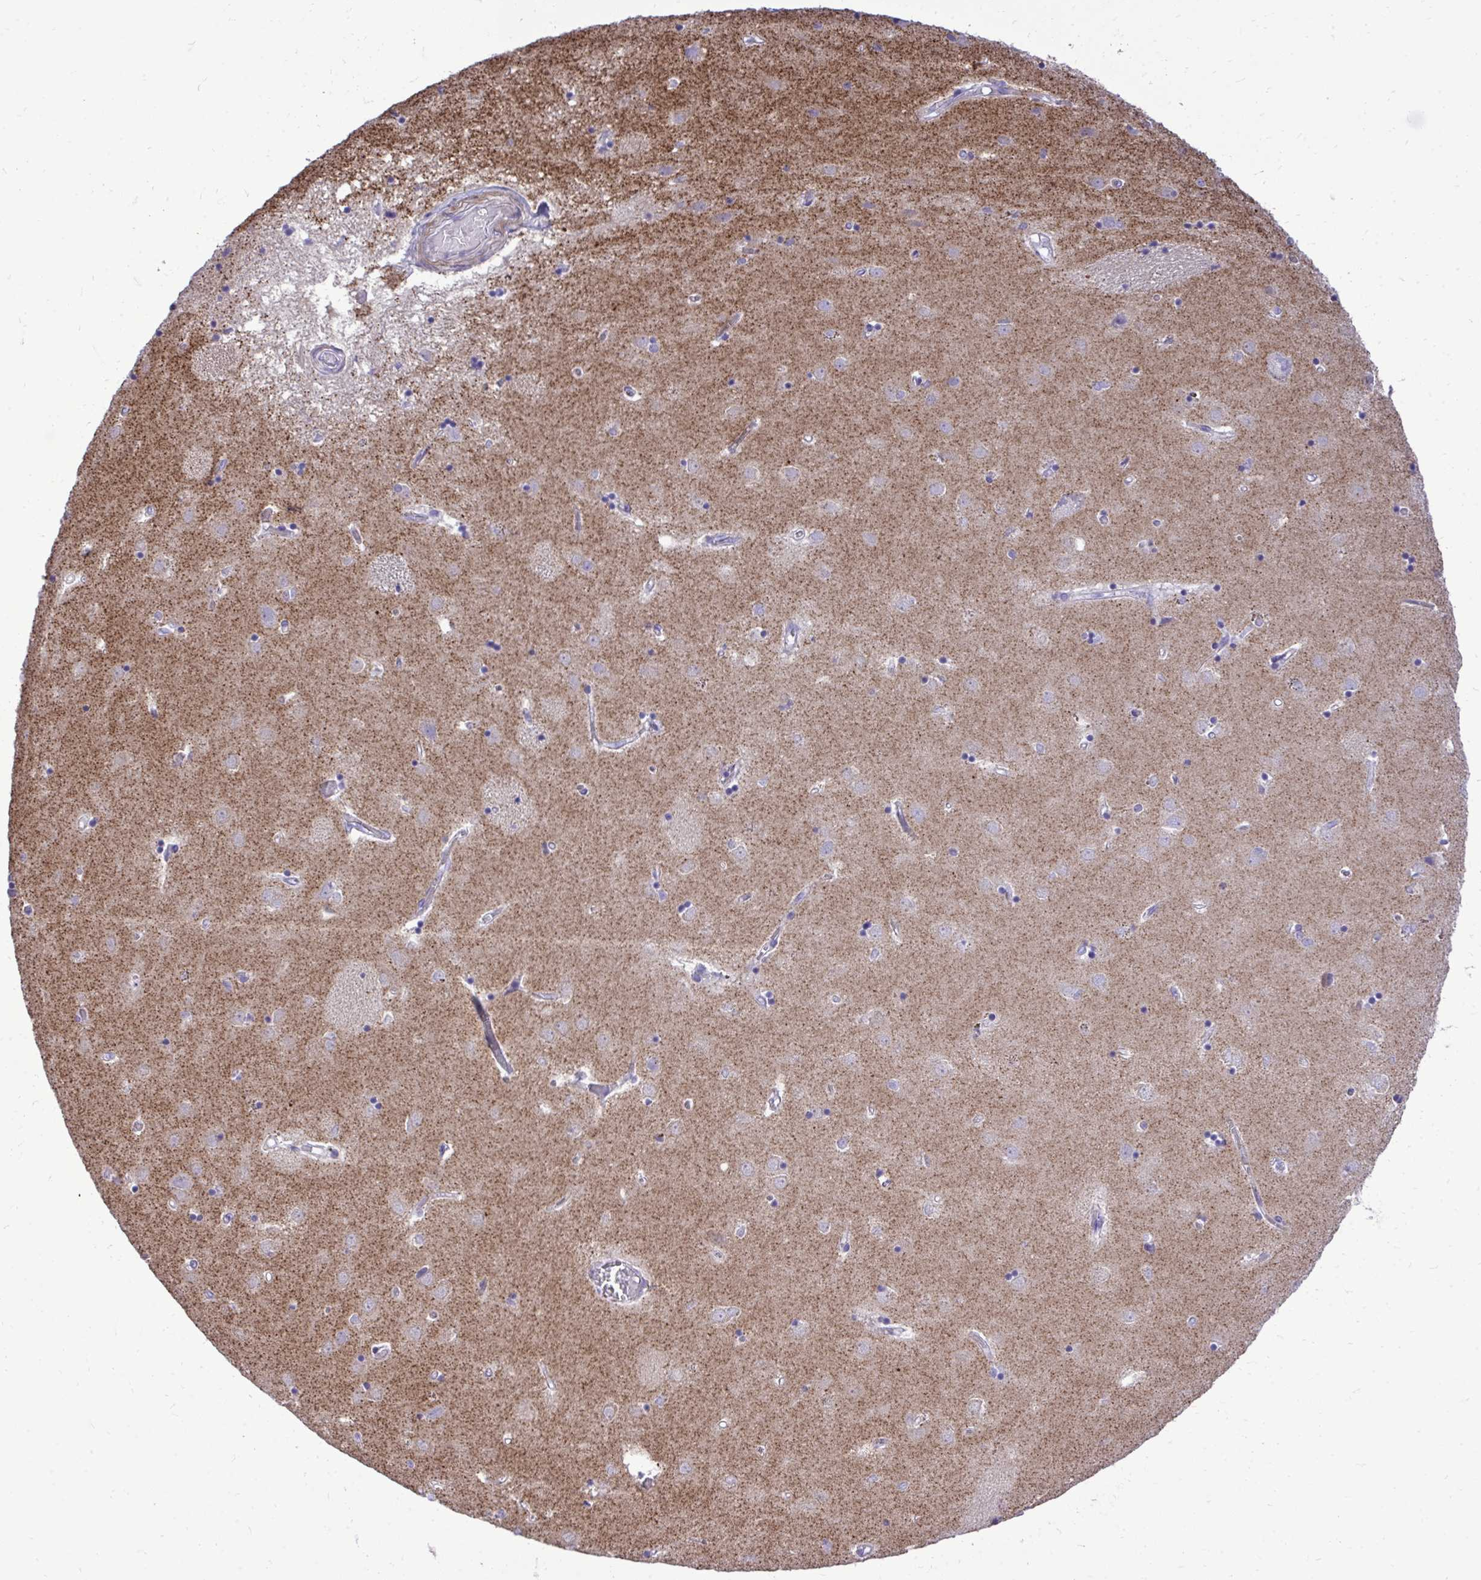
{"staining": {"intensity": "negative", "quantity": "none", "location": "none"}, "tissue": "caudate", "cell_type": "Glial cells", "image_type": "normal", "snomed": [{"axis": "morphology", "description": "Normal tissue, NOS"}, {"axis": "topography", "description": "Lateral ventricle wall"}], "caption": "An immunohistochemistry (IHC) histopathology image of normal caudate is shown. There is no staining in glial cells of caudate. (DAB immunohistochemistry, high magnification).", "gene": "TP53I11", "patient": {"sex": "male", "age": 54}}